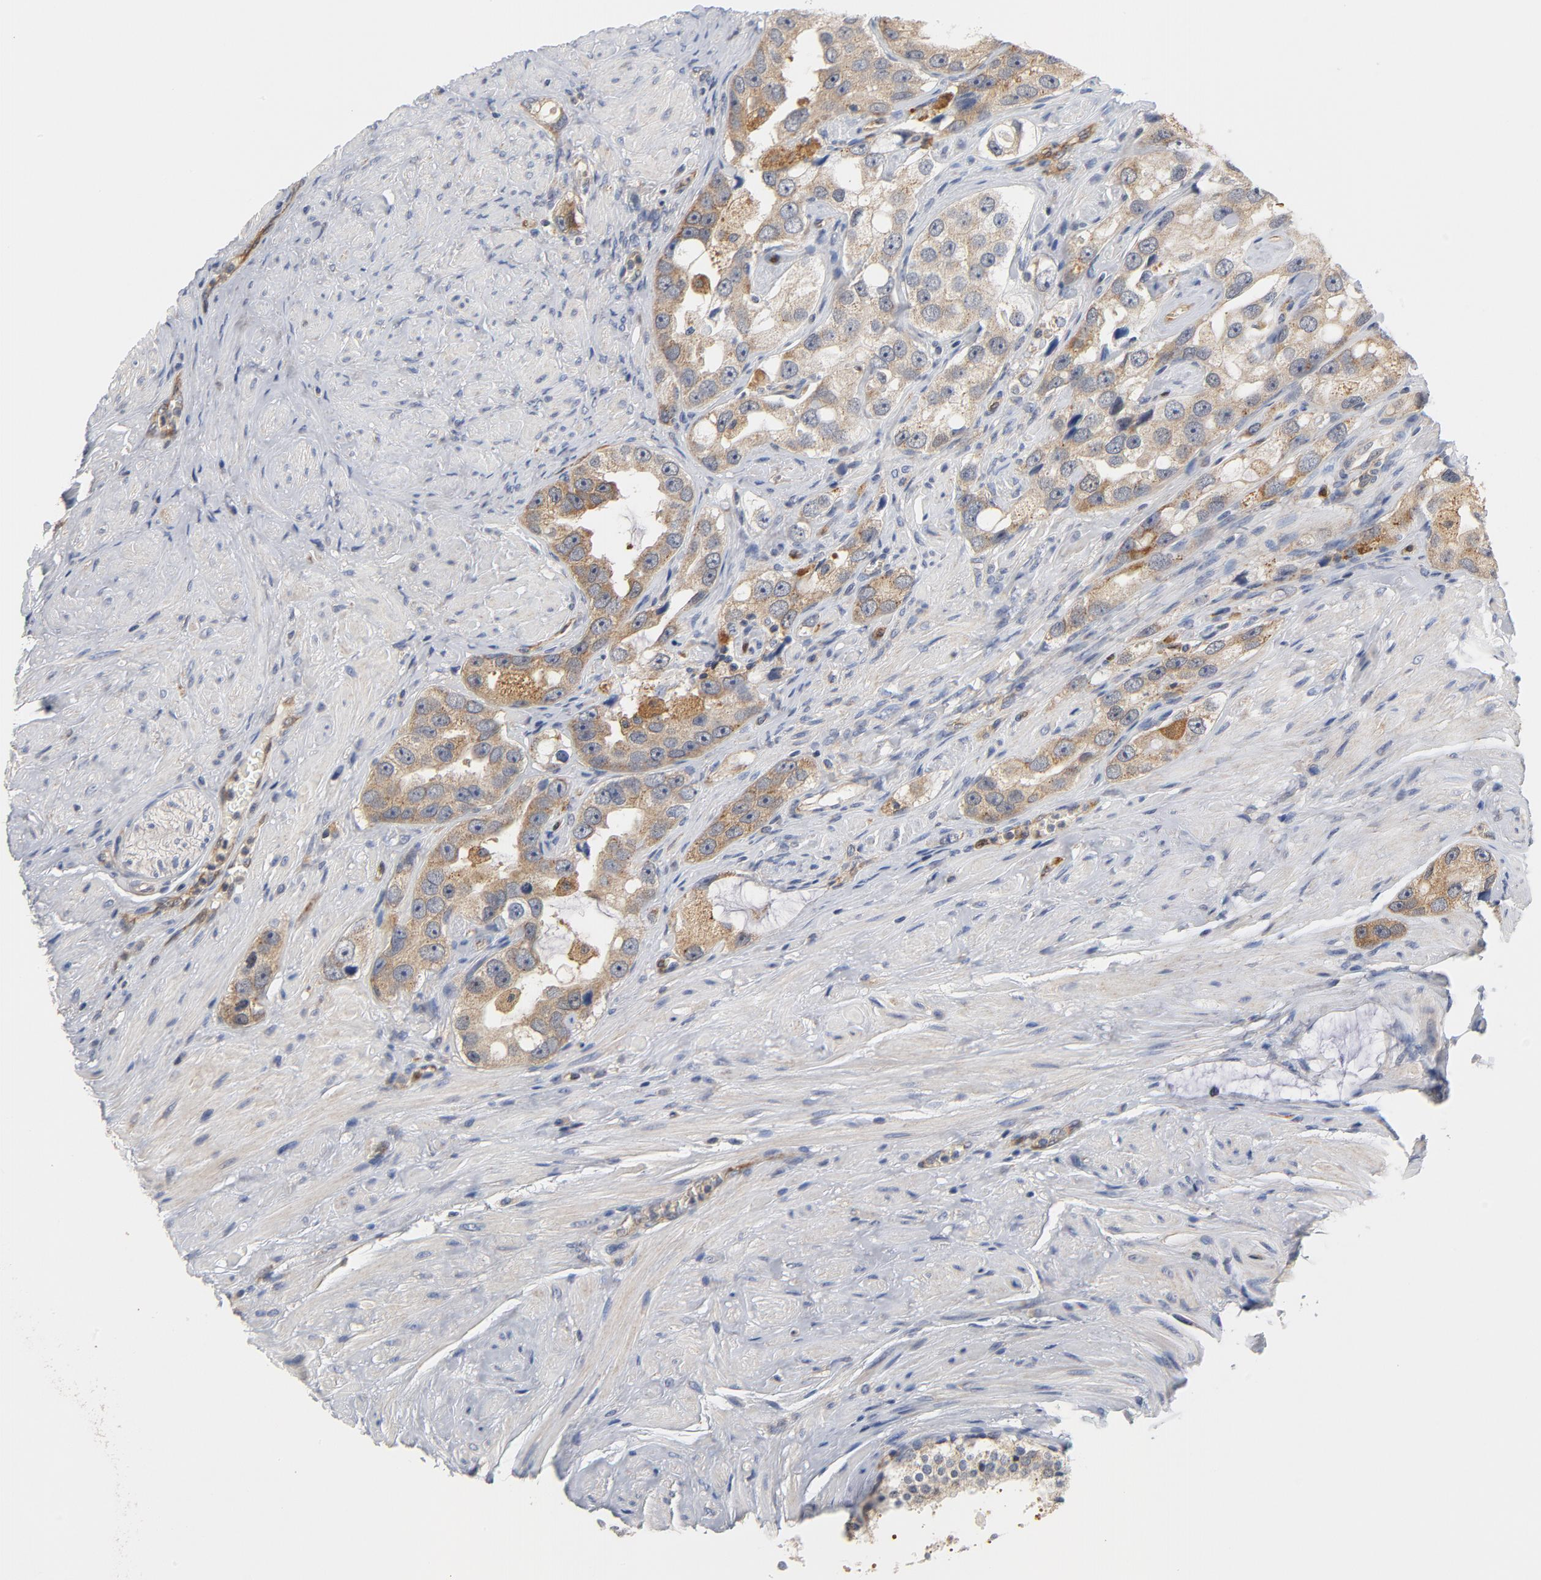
{"staining": {"intensity": "moderate", "quantity": ">75%", "location": "cytoplasmic/membranous"}, "tissue": "prostate cancer", "cell_type": "Tumor cells", "image_type": "cancer", "snomed": [{"axis": "morphology", "description": "Adenocarcinoma, High grade"}, {"axis": "topography", "description": "Prostate"}], "caption": "A brown stain shows moderate cytoplasmic/membranous positivity of a protein in prostate cancer tumor cells.", "gene": "RAPGEF4", "patient": {"sex": "male", "age": 63}}